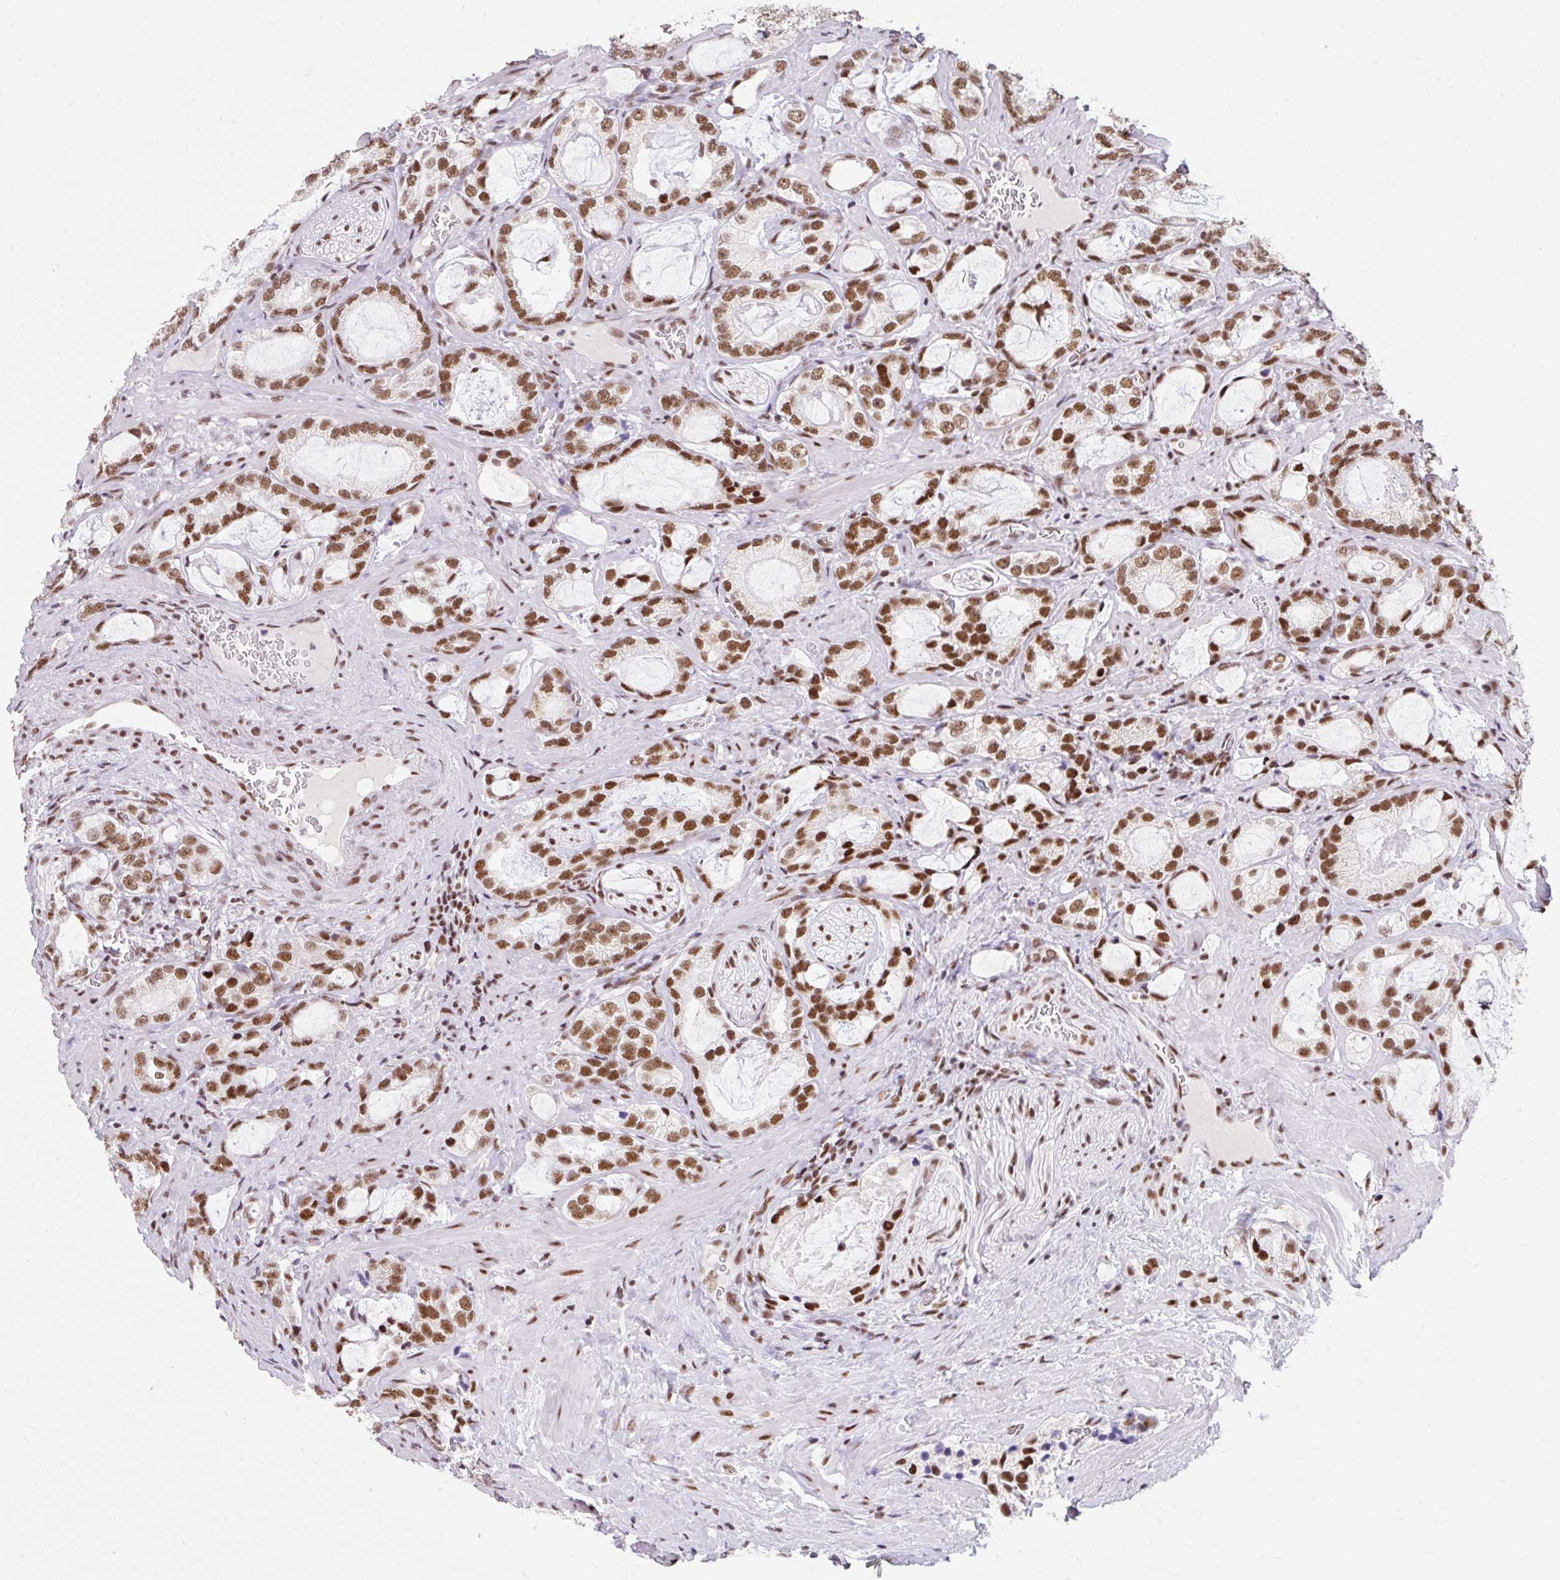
{"staining": {"intensity": "strong", "quantity": "25%-75%", "location": "nuclear"}, "tissue": "prostate cancer", "cell_type": "Tumor cells", "image_type": "cancer", "snomed": [{"axis": "morphology", "description": "Adenocarcinoma, Medium grade"}, {"axis": "topography", "description": "Prostate"}], "caption": "Prostate cancer stained for a protein (brown) exhibits strong nuclear positive staining in about 25%-75% of tumor cells.", "gene": "SRSF10", "patient": {"sex": "male", "age": 57}}